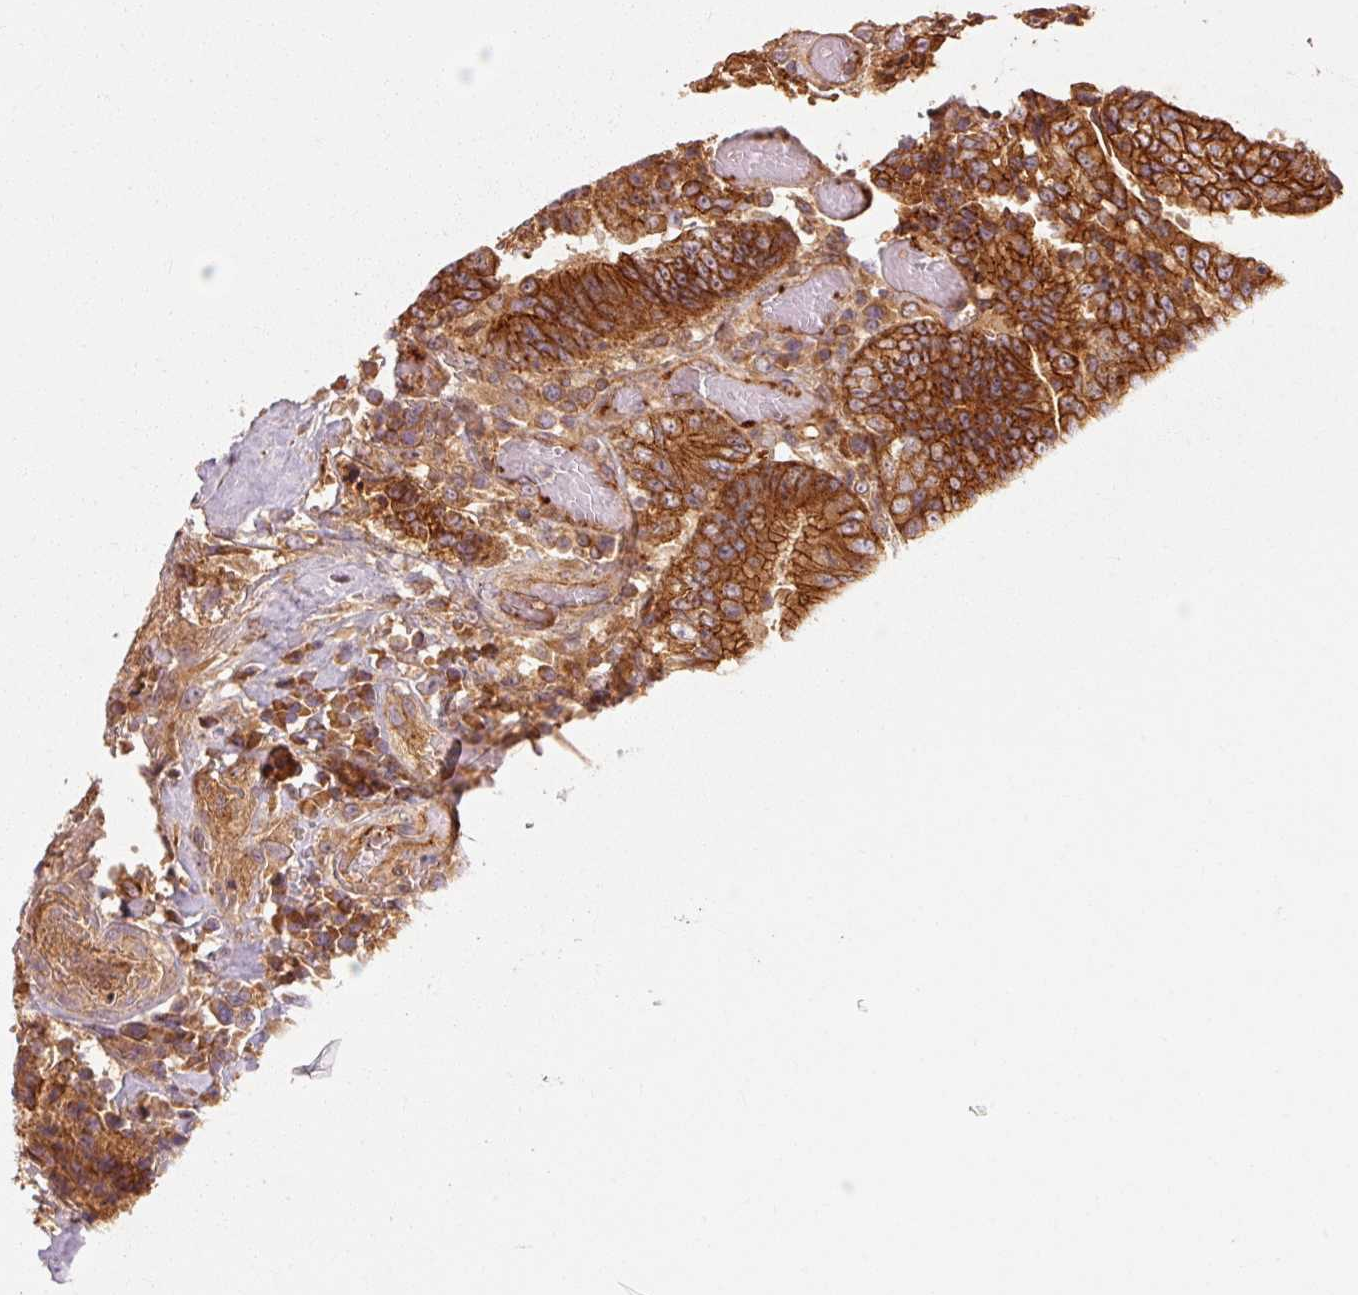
{"staining": {"intensity": "strong", "quantity": ">75%", "location": "cytoplasmic/membranous"}, "tissue": "colorectal cancer", "cell_type": "Tumor cells", "image_type": "cancer", "snomed": [{"axis": "morphology", "description": "Adenocarcinoma, NOS"}, {"axis": "topography", "description": "Rectum"}], "caption": "Immunohistochemical staining of colorectal cancer displays strong cytoplasmic/membranous protein staining in about >75% of tumor cells.", "gene": "CTNNA1", "patient": {"sex": "male", "age": 72}}